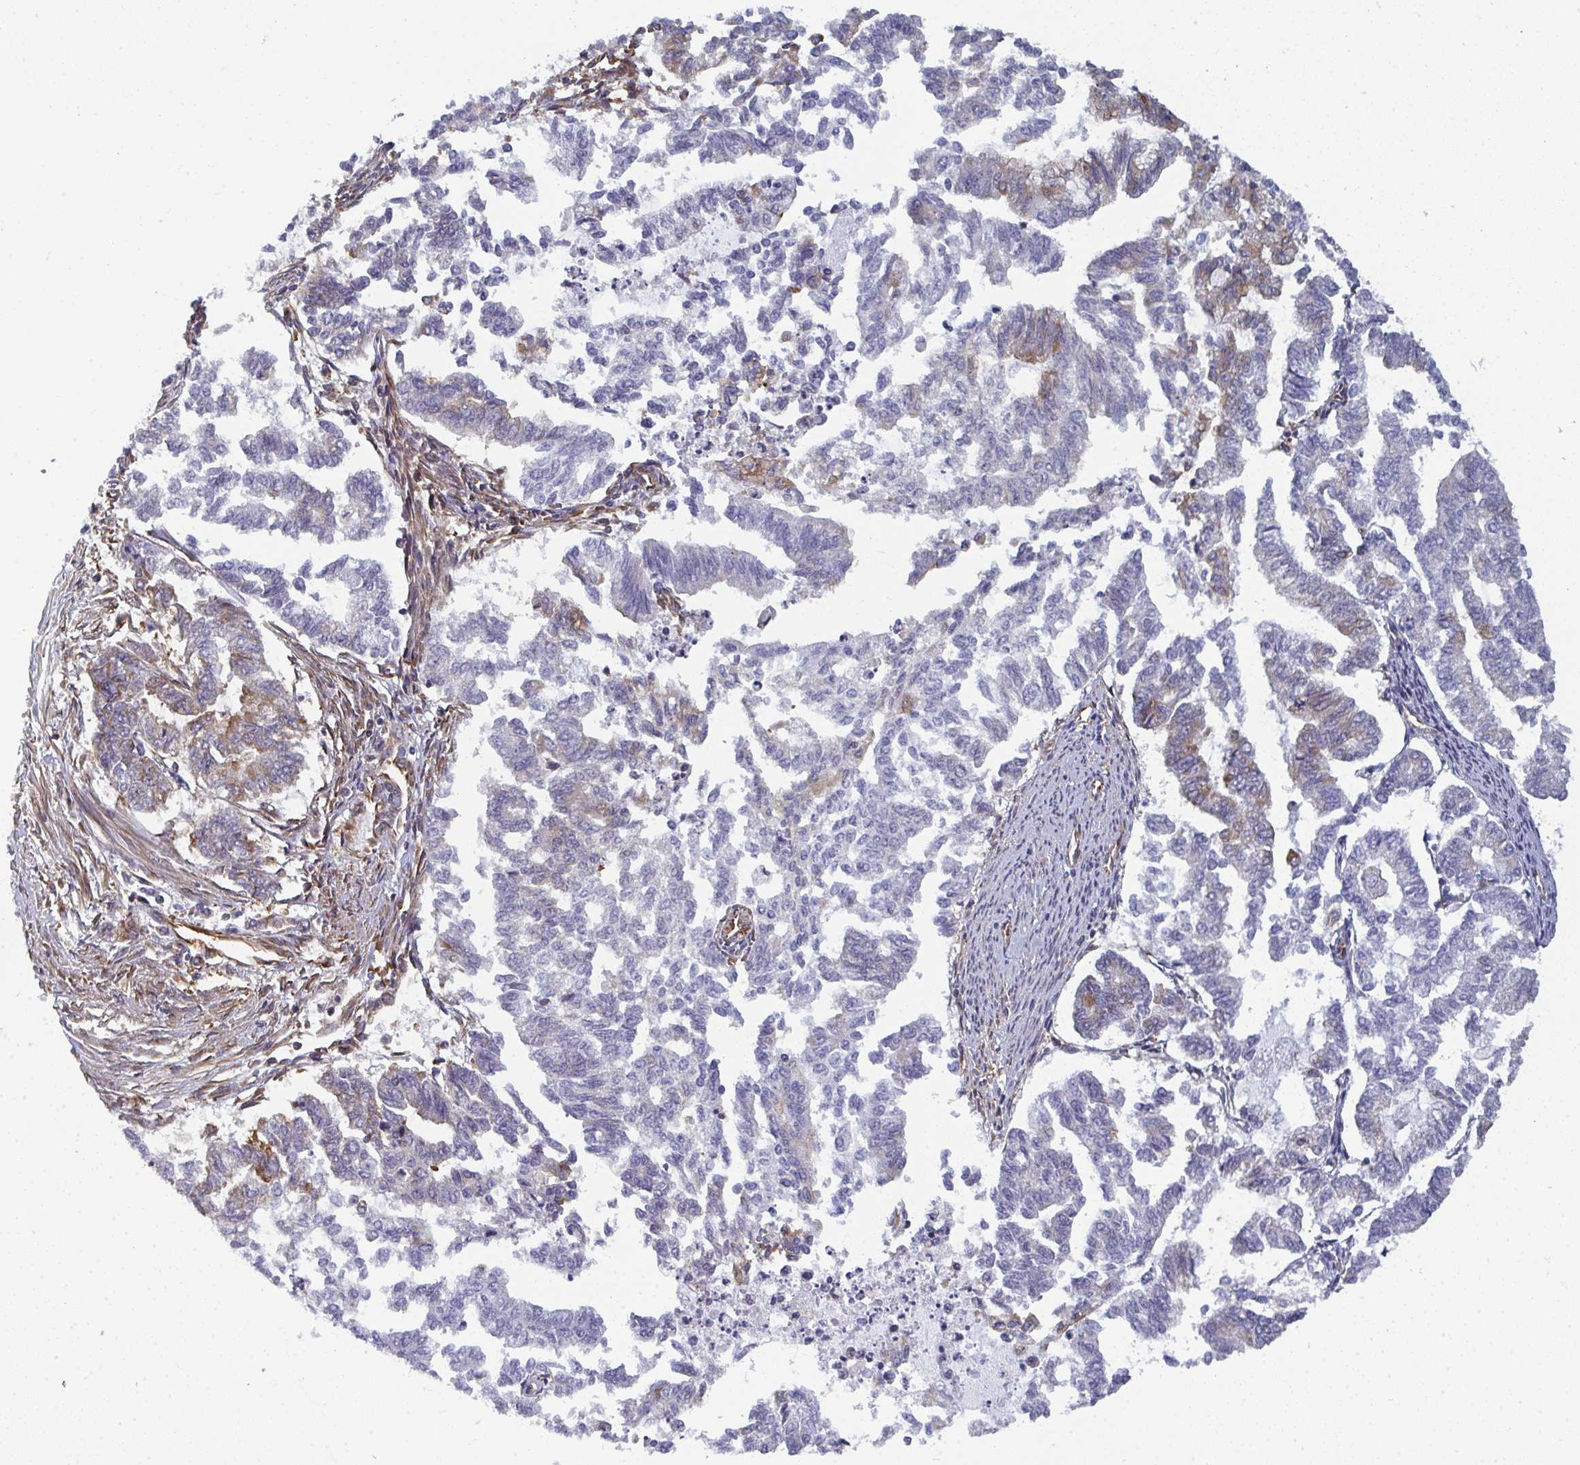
{"staining": {"intensity": "moderate", "quantity": "<25%", "location": "cytoplasmic/membranous"}, "tissue": "endometrial cancer", "cell_type": "Tumor cells", "image_type": "cancer", "snomed": [{"axis": "morphology", "description": "Adenocarcinoma, NOS"}, {"axis": "topography", "description": "Endometrium"}], "caption": "Protein expression analysis of endometrial adenocarcinoma exhibits moderate cytoplasmic/membranous staining in about <25% of tumor cells. (DAB = brown stain, brightfield microscopy at high magnification).", "gene": "DYNC1I2", "patient": {"sex": "female", "age": 79}}